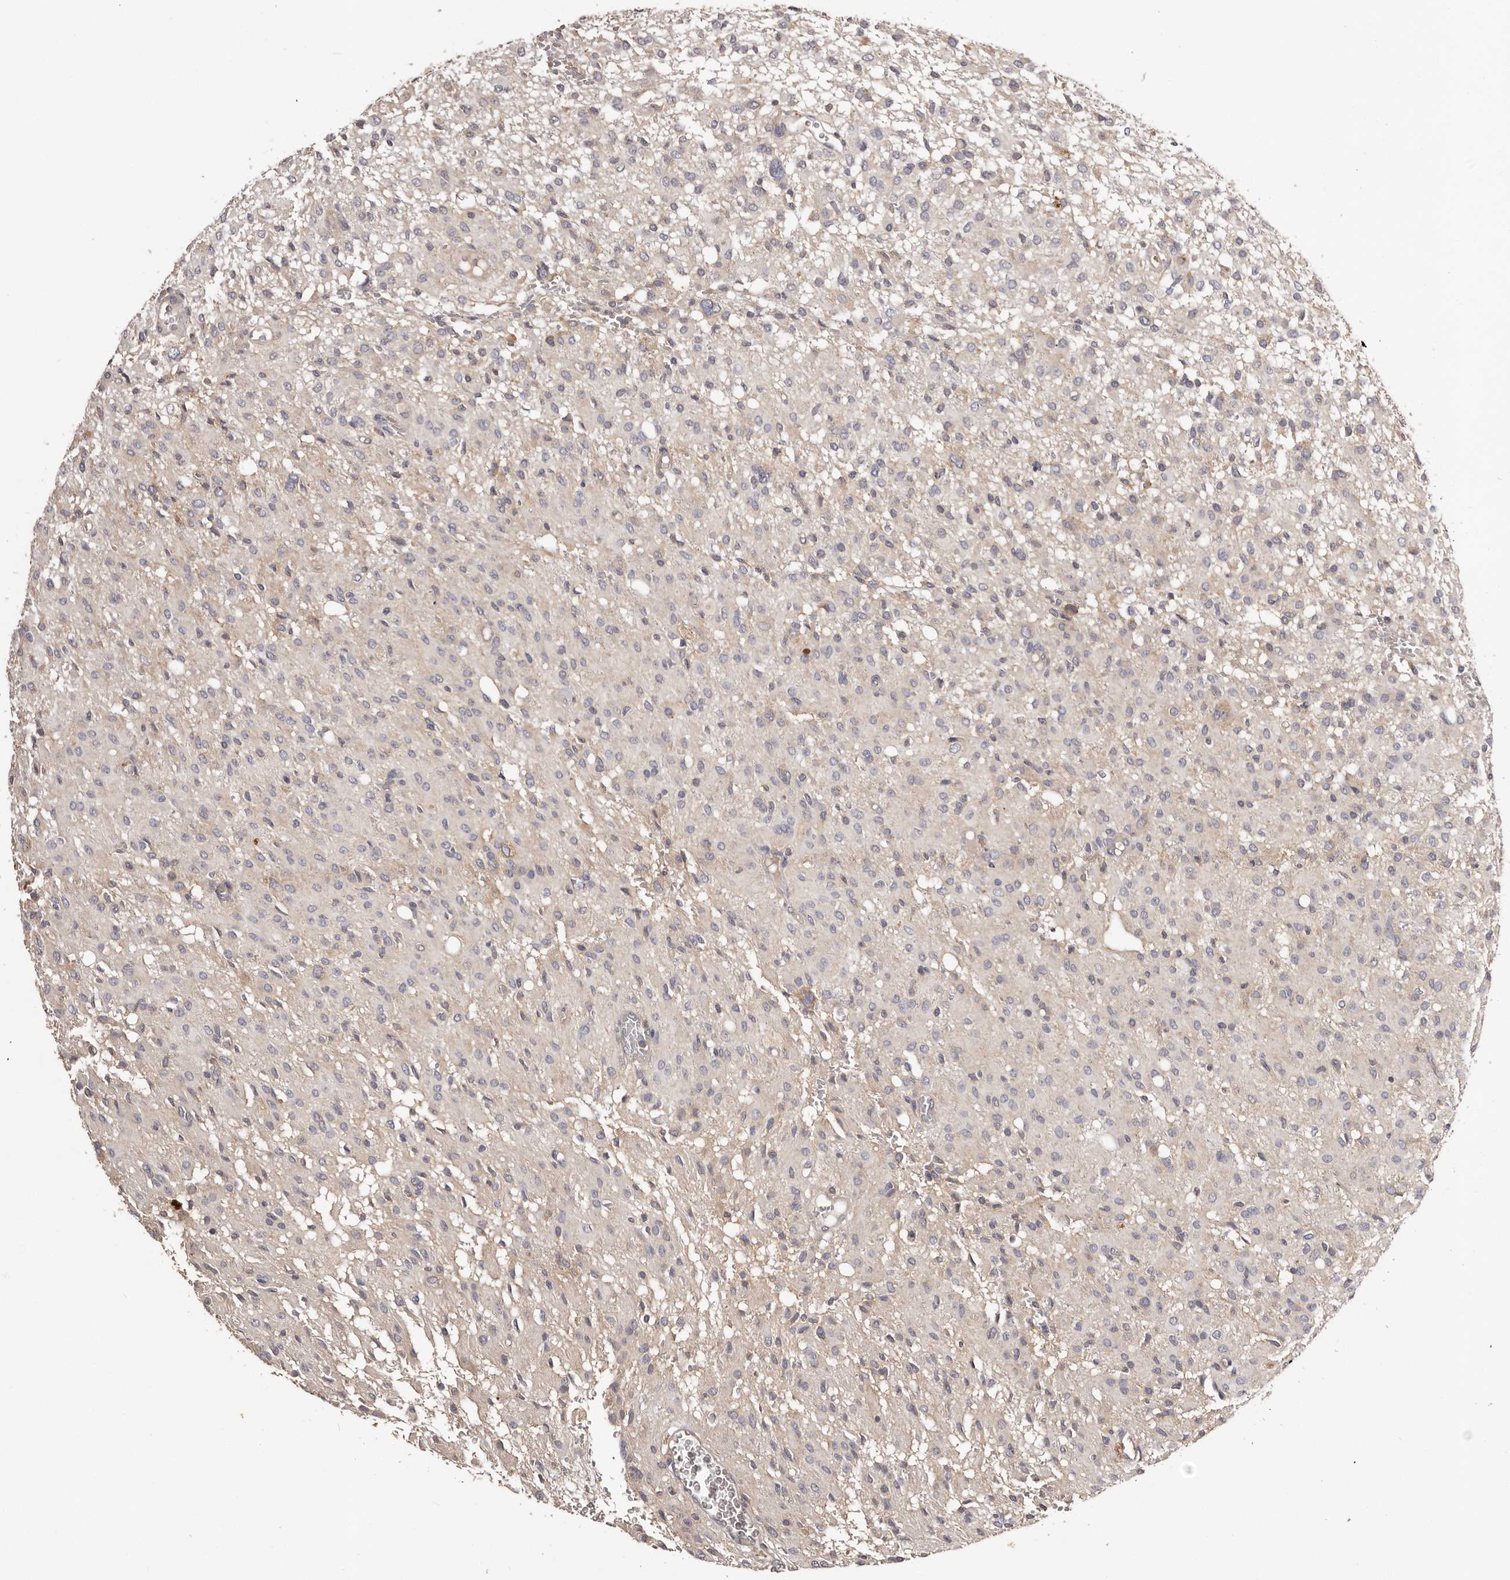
{"staining": {"intensity": "negative", "quantity": "none", "location": "none"}, "tissue": "glioma", "cell_type": "Tumor cells", "image_type": "cancer", "snomed": [{"axis": "morphology", "description": "Glioma, malignant, High grade"}, {"axis": "topography", "description": "Brain"}], "caption": "Immunohistochemistry histopathology image of neoplastic tissue: malignant glioma (high-grade) stained with DAB exhibits no significant protein positivity in tumor cells.", "gene": "LTV1", "patient": {"sex": "female", "age": 59}}